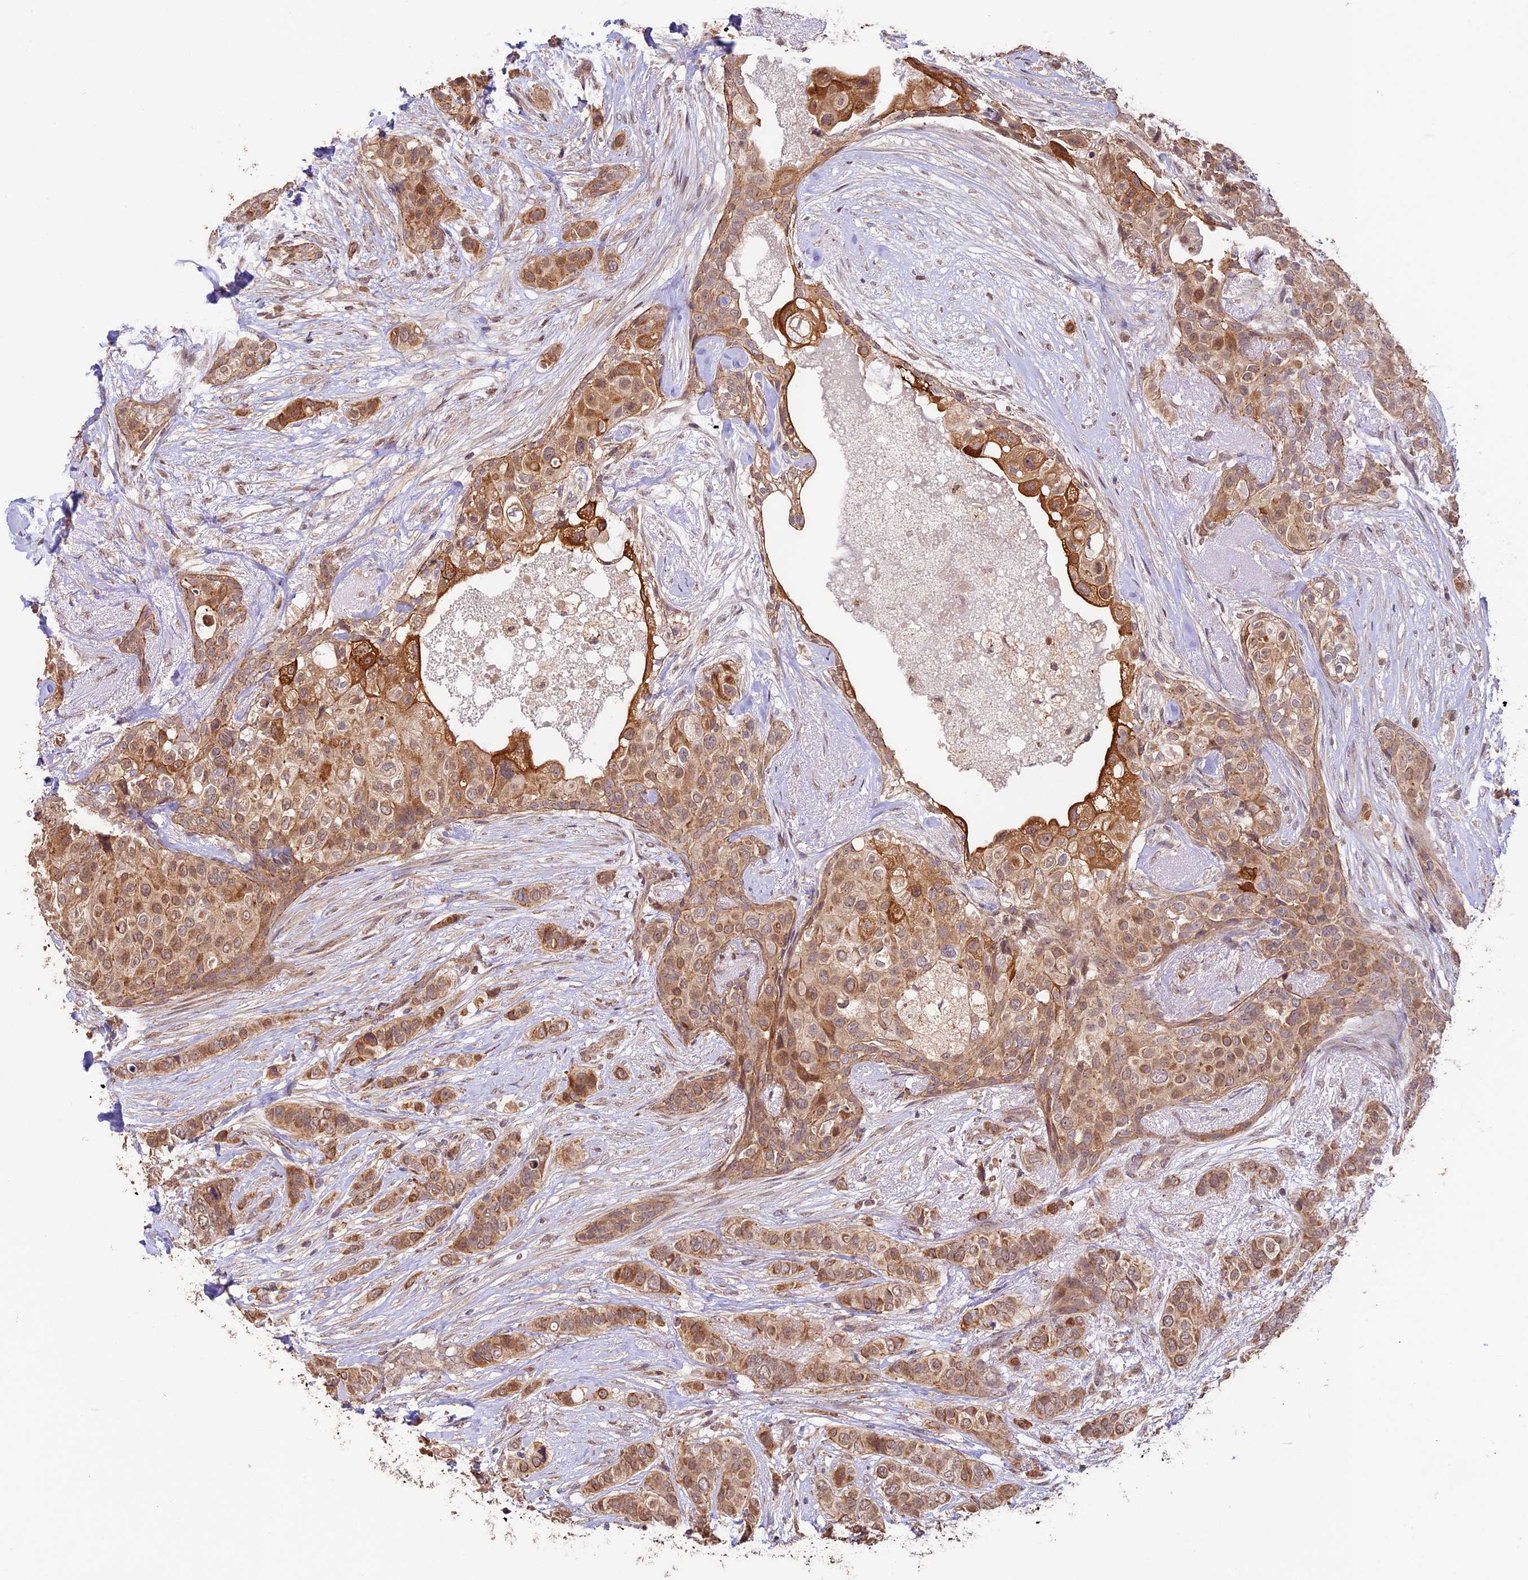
{"staining": {"intensity": "moderate", "quantity": ">75%", "location": "cytoplasmic/membranous"}, "tissue": "breast cancer", "cell_type": "Tumor cells", "image_type": "cancer", "snomed": [{"axis": "morphology", "description": "Lobular carcinoma"}, {"axis": "topography", "description": "Breast"}], "caption": "This photomicrograph shows breast lobular carcinoma stained with immunohistochemistry (IHC) to label a protein in brown. The cytoplasmic/membranous of tumor cells show moderate positivity for the protein. Nuclei are counter-stained blue.", "gene": "BCAS4", "patient": {"sex": "female", "age": 51}}